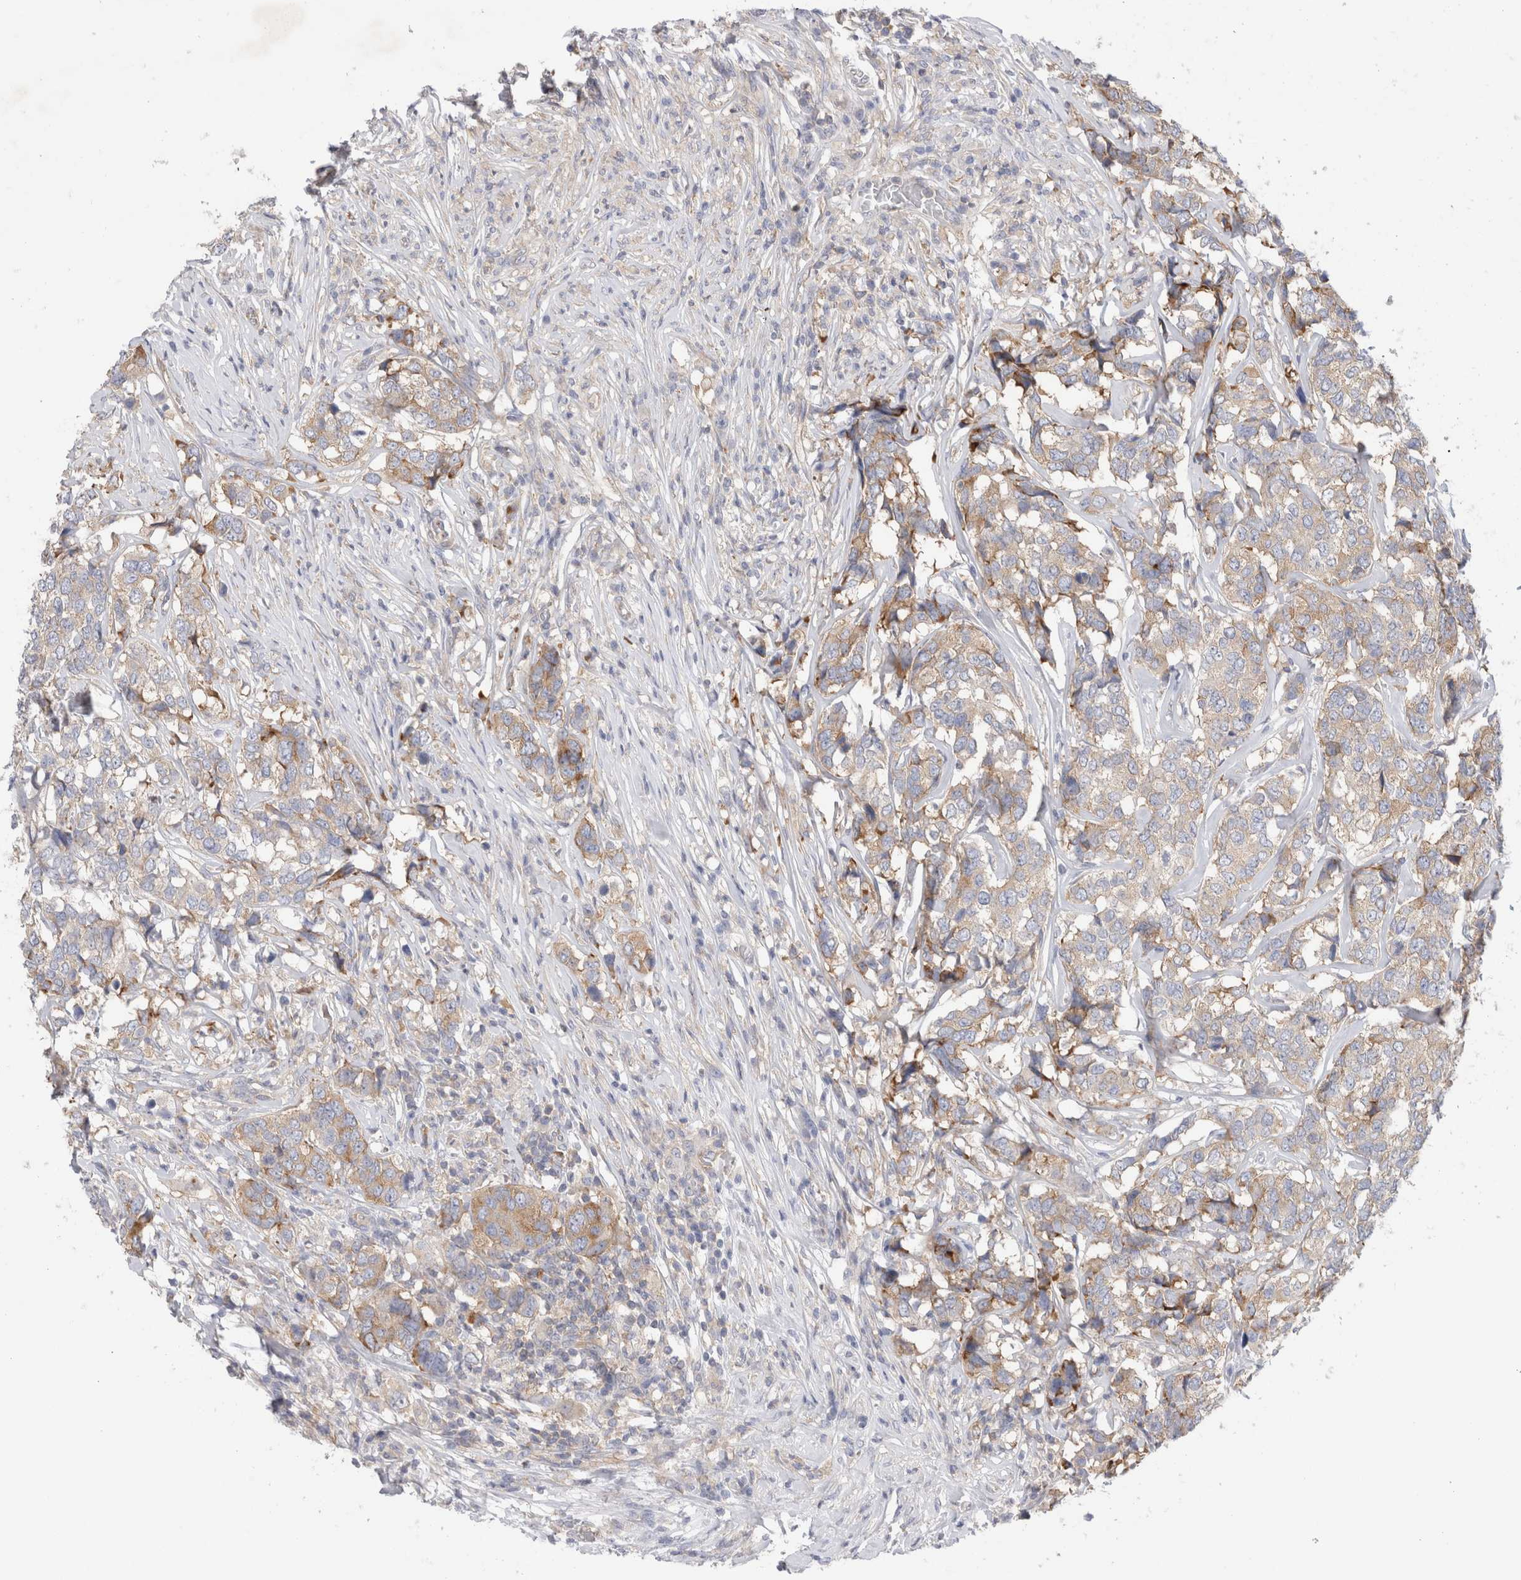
{"staining": {"intensity": "moderate", "quantity": "<25%", "location": "cytoplasmic/membranous"}, "tissue": "breast cancer", "cell_type": "Tumor cells", "image_type": "cancer", "snomed": [{"axis": "morphology", "description": "Lobular carcinoma"}, {"axis": "topography", "description": "Breast"}], "caption": "Moderate cytoplasmic/membranous staining is appreciated in about <25% of tumor cells in lobular carcinoma (breast). (DAB (3,3'-diaminobenzidine) = brown stain, brightfield microscopy at high magnification).", "gene": "ZNF23", "patient": {"sex": "female", "age": 59}}